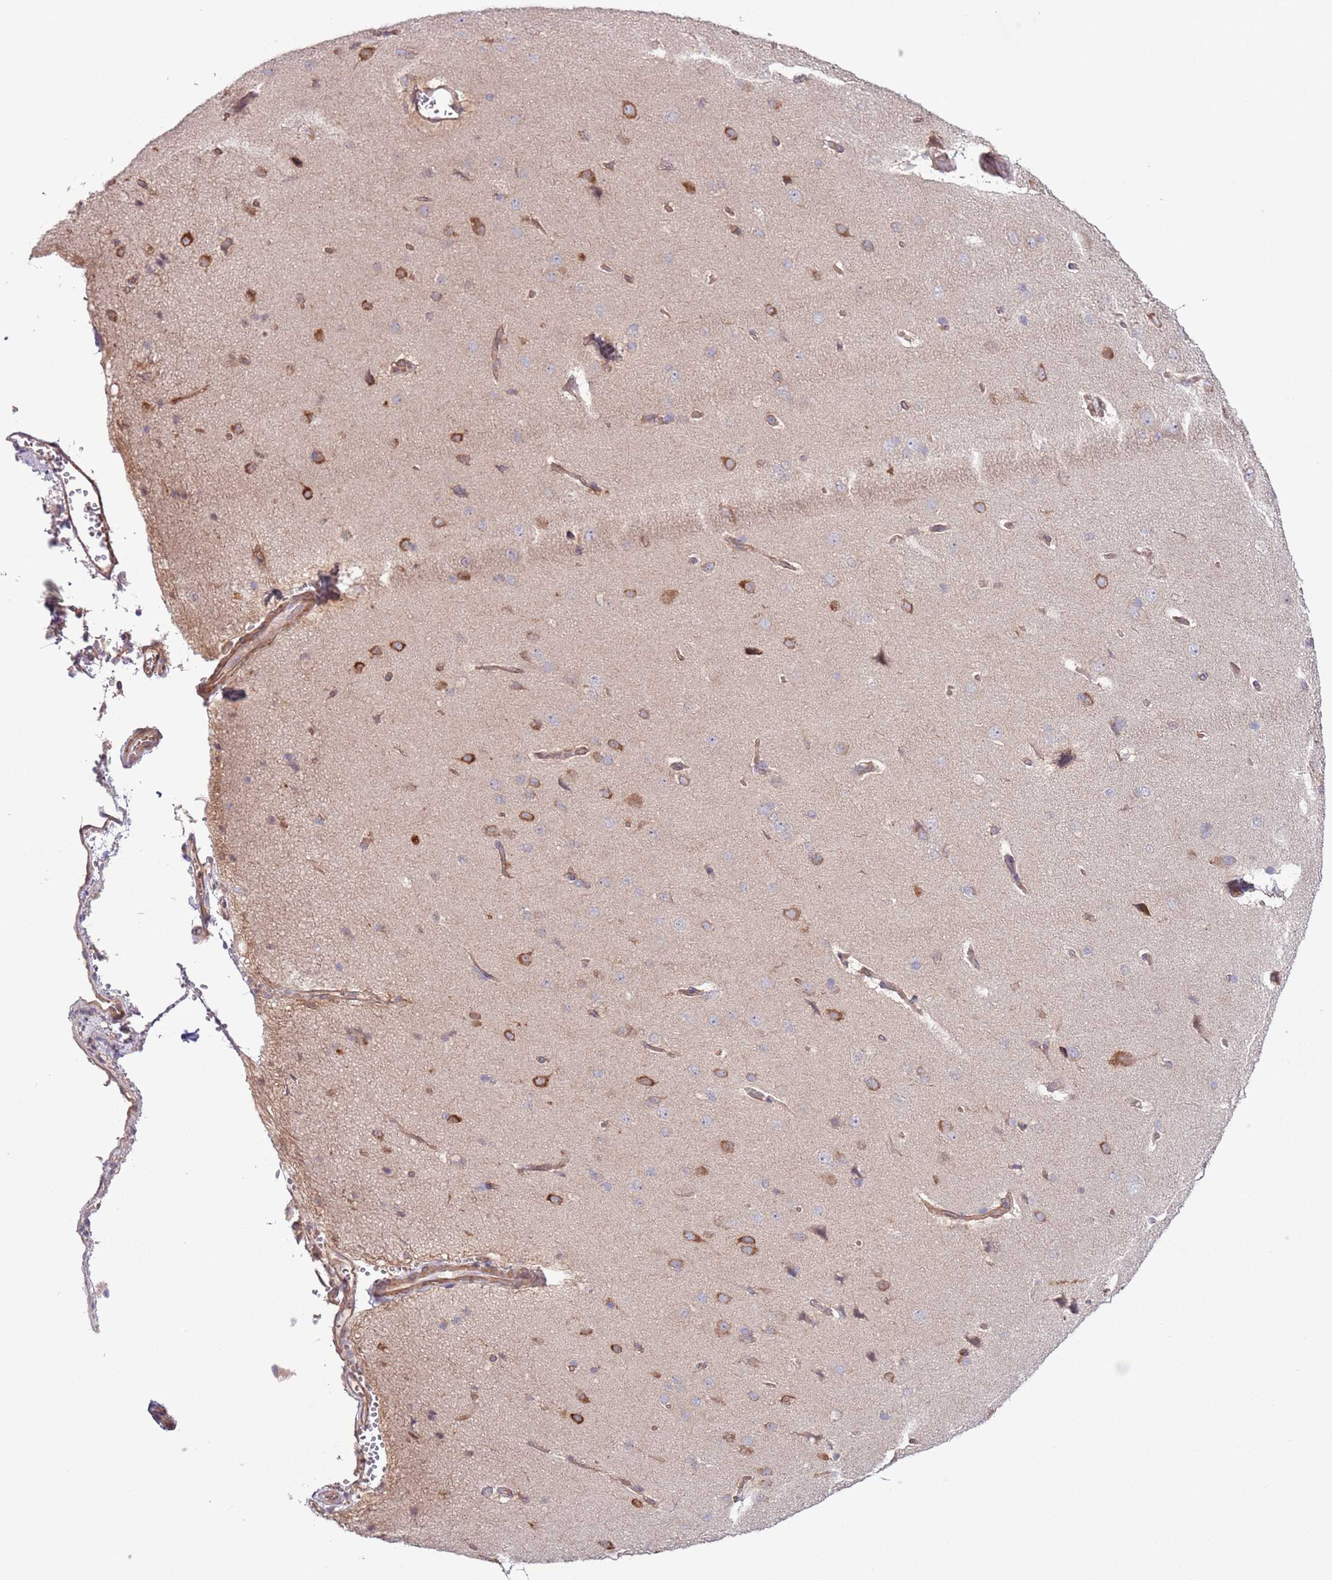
{"staining": {"intensity": "moderate", "quantity": ">75%", "location": "cytoplasmic/membranous"}, "tissue": "cerebral cortex", "cell_type": "Endothelial cells", "image_type": "normal", "snomed": [{"axis": "morphology", "description": "Normal tissue, NOS"}, {"axis": "topography", "description": "Cerebral cortex"}], "caption": "The image demonstrates staining of benign cerebral cortex, revealing moderate cytoplasmic/membranous protein expression (brown color) within endothelial cells.", "gene": "LPIN2", "patient": {"sex": "male", "age": 62}}